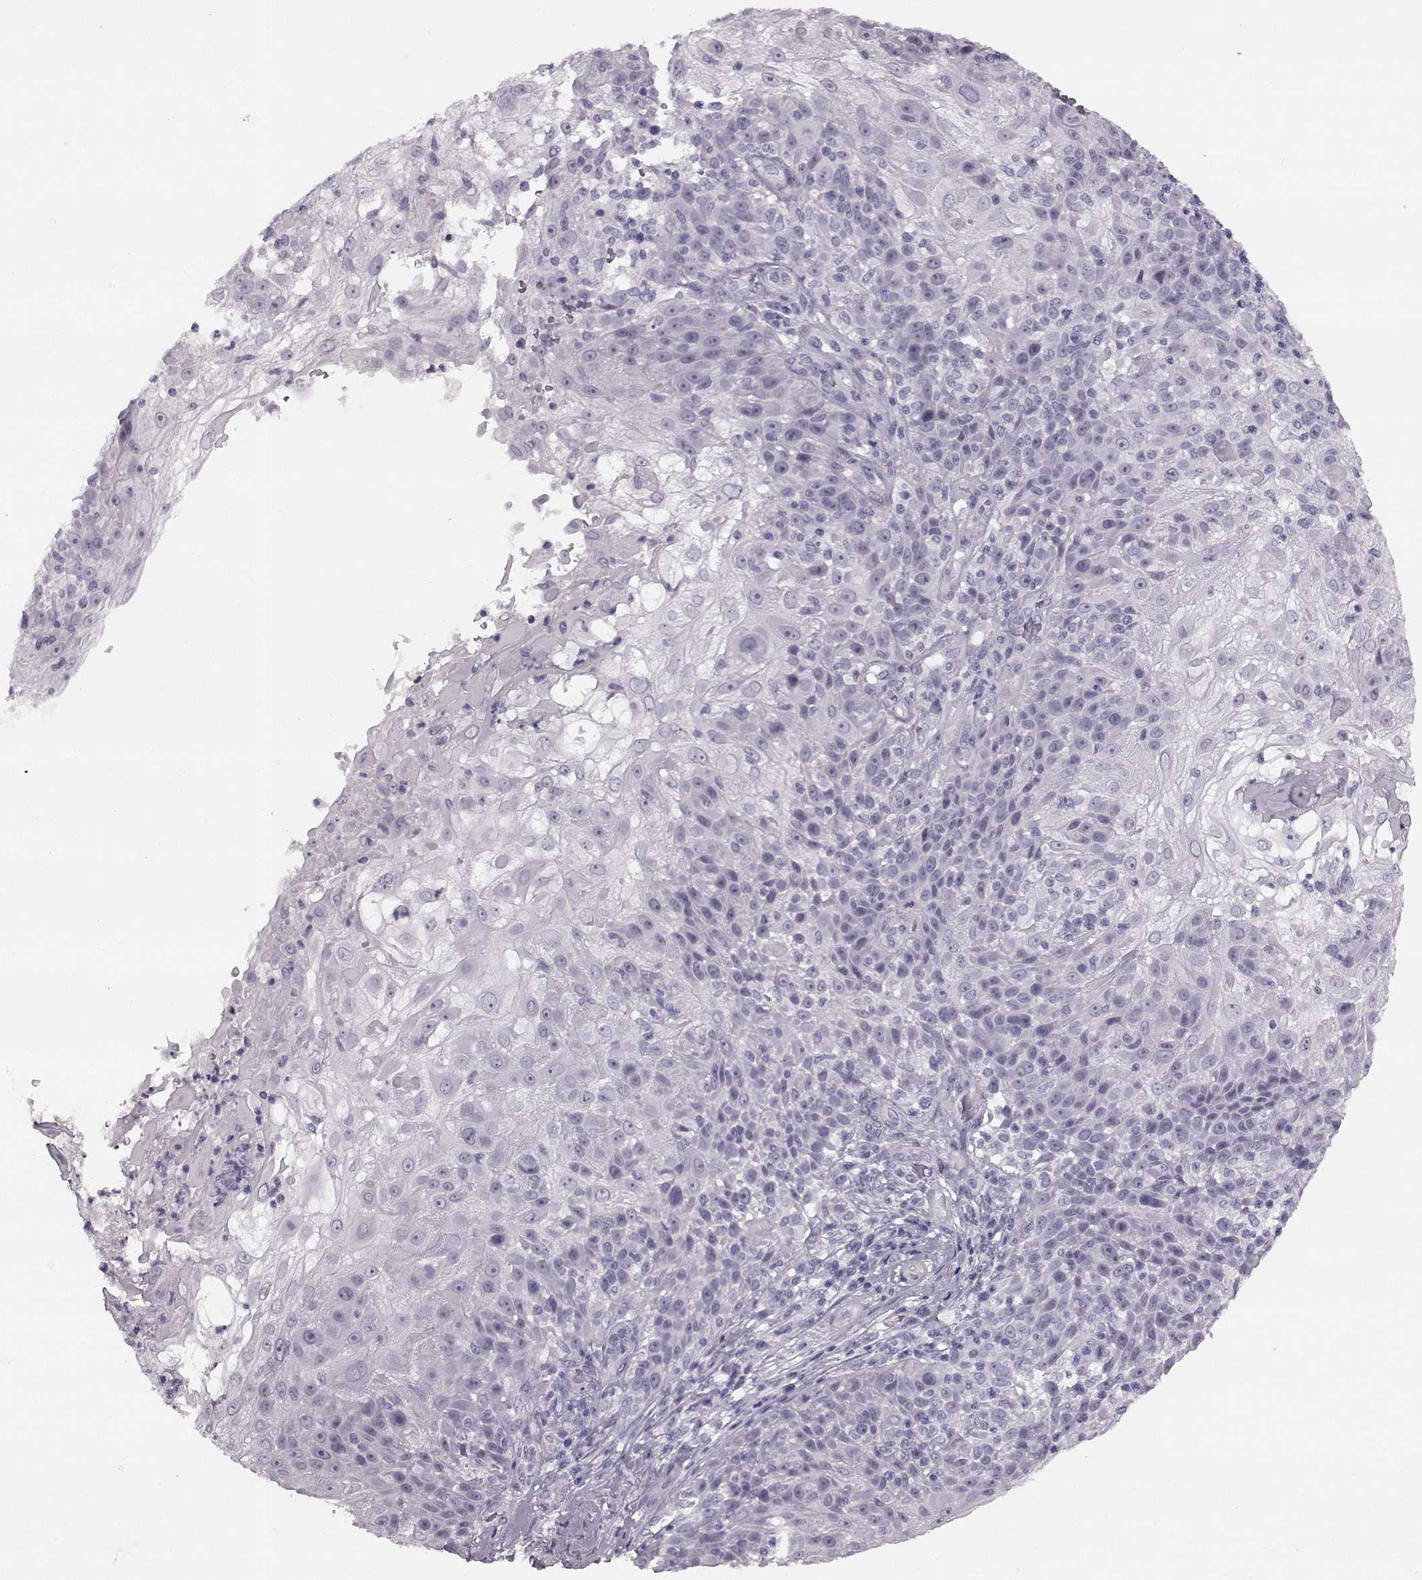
{"staining": {"intensity": "negative", "quantity": "none", "location": "none"}, "tissue": "skin cancer", "cell_type": "Tumor cells", "image_type": "cancer", "snomed": [{"axis": "morphology", "description": "Normal tissue, NOS"}, {"axis": "morphology", "description": "Squamous cell carcinoma, NOS"}, {"axis": "topography", "description": "Skin"}], "caption": "A photomicrograph of human skin cancer is negative for staining in tumor cells.", "gene": "PRPH2", "patient": {"sex": "female", "age": 83}}